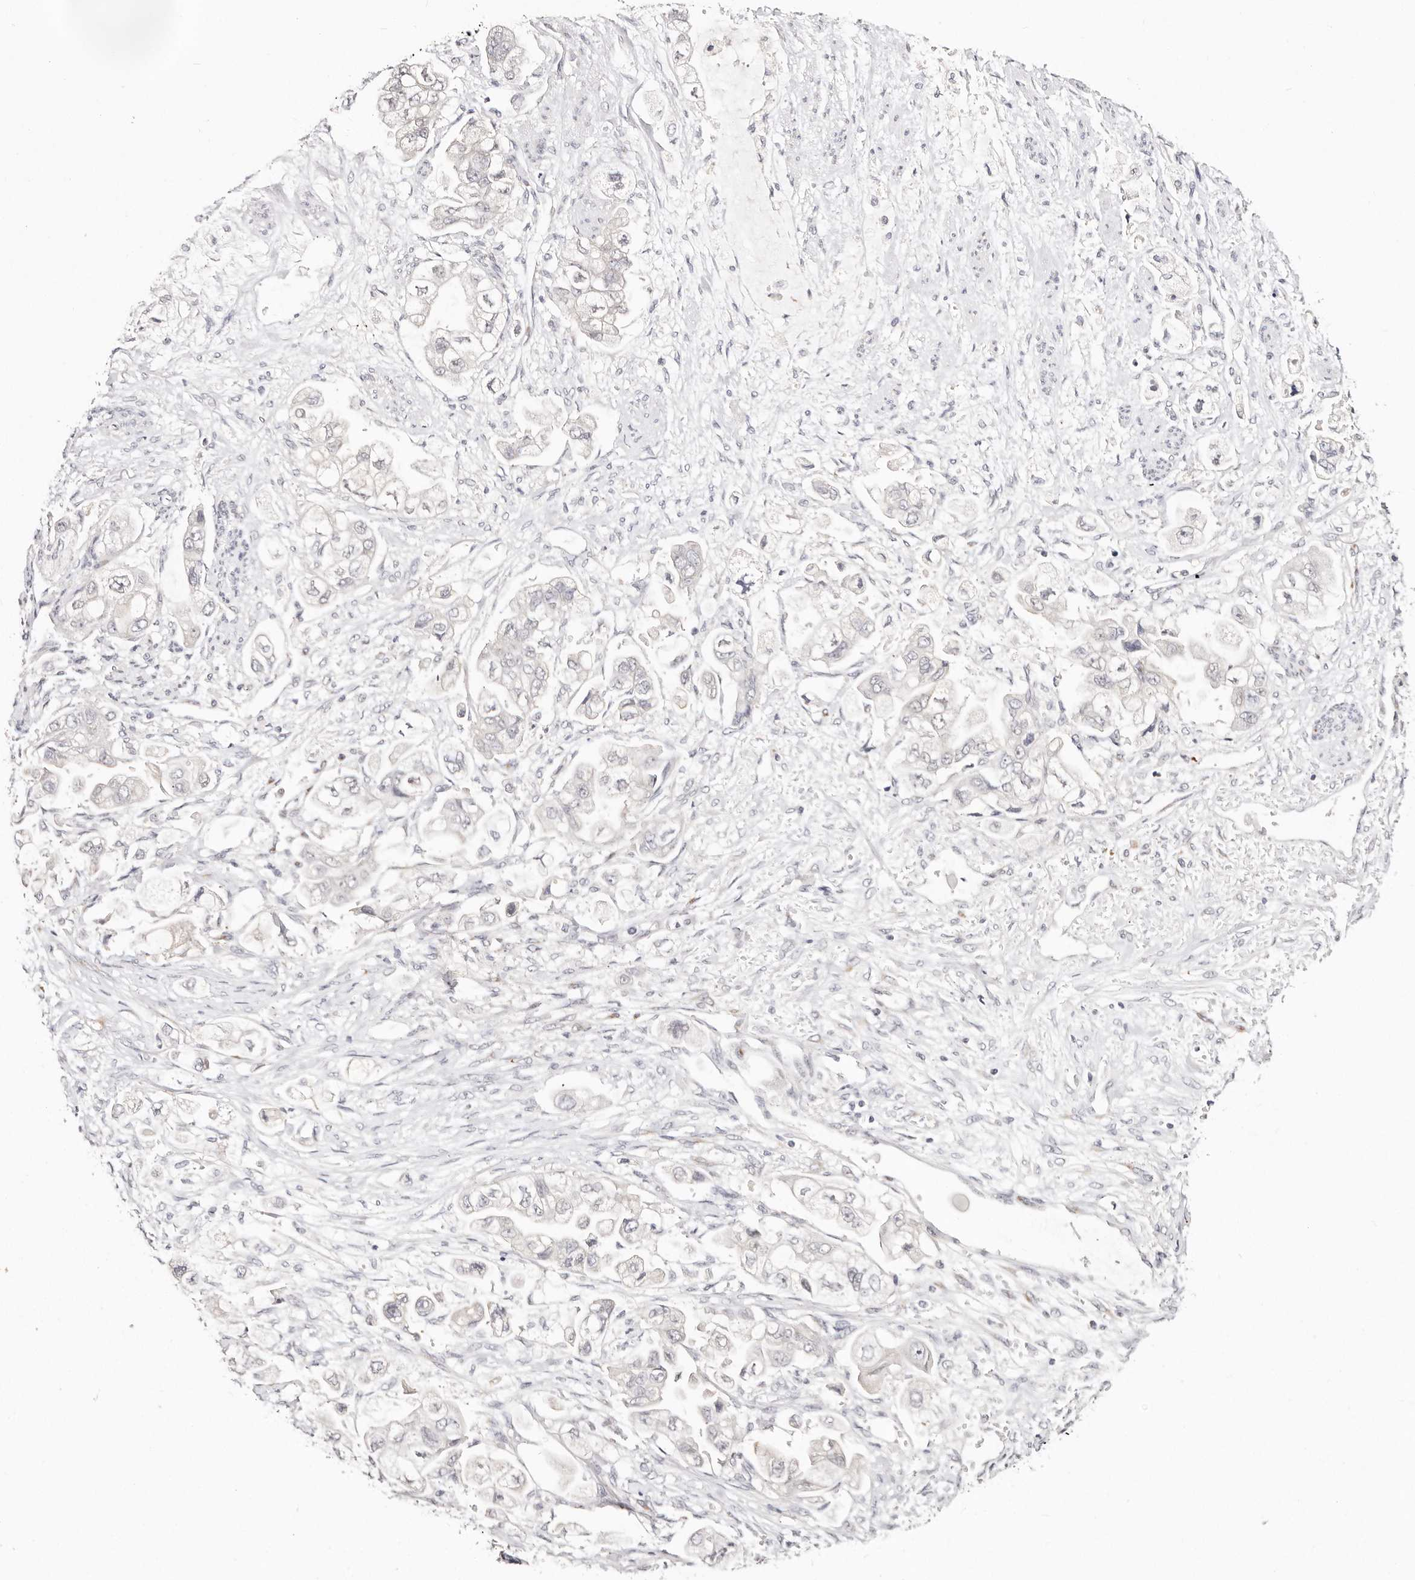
{"staining": {"intensity": "negative", "quantity": "none", "location": "none"}, "tissue": "stomach cancer", "cell_type": "Tumor cells", "image_type": "cancer", "snomed": [{"axis": "morphology", "description": "Adenocarcinoma, NOS"}, {"axis": "topography", "description": "Stomach"}], "caption": "This is an immunohistochemistry (IHC) photomicrograph of stomach cancer. There is no staining in tumor cells.", "gene": "VIPAS39", "patient": {"sex": "male", "age": 62}}